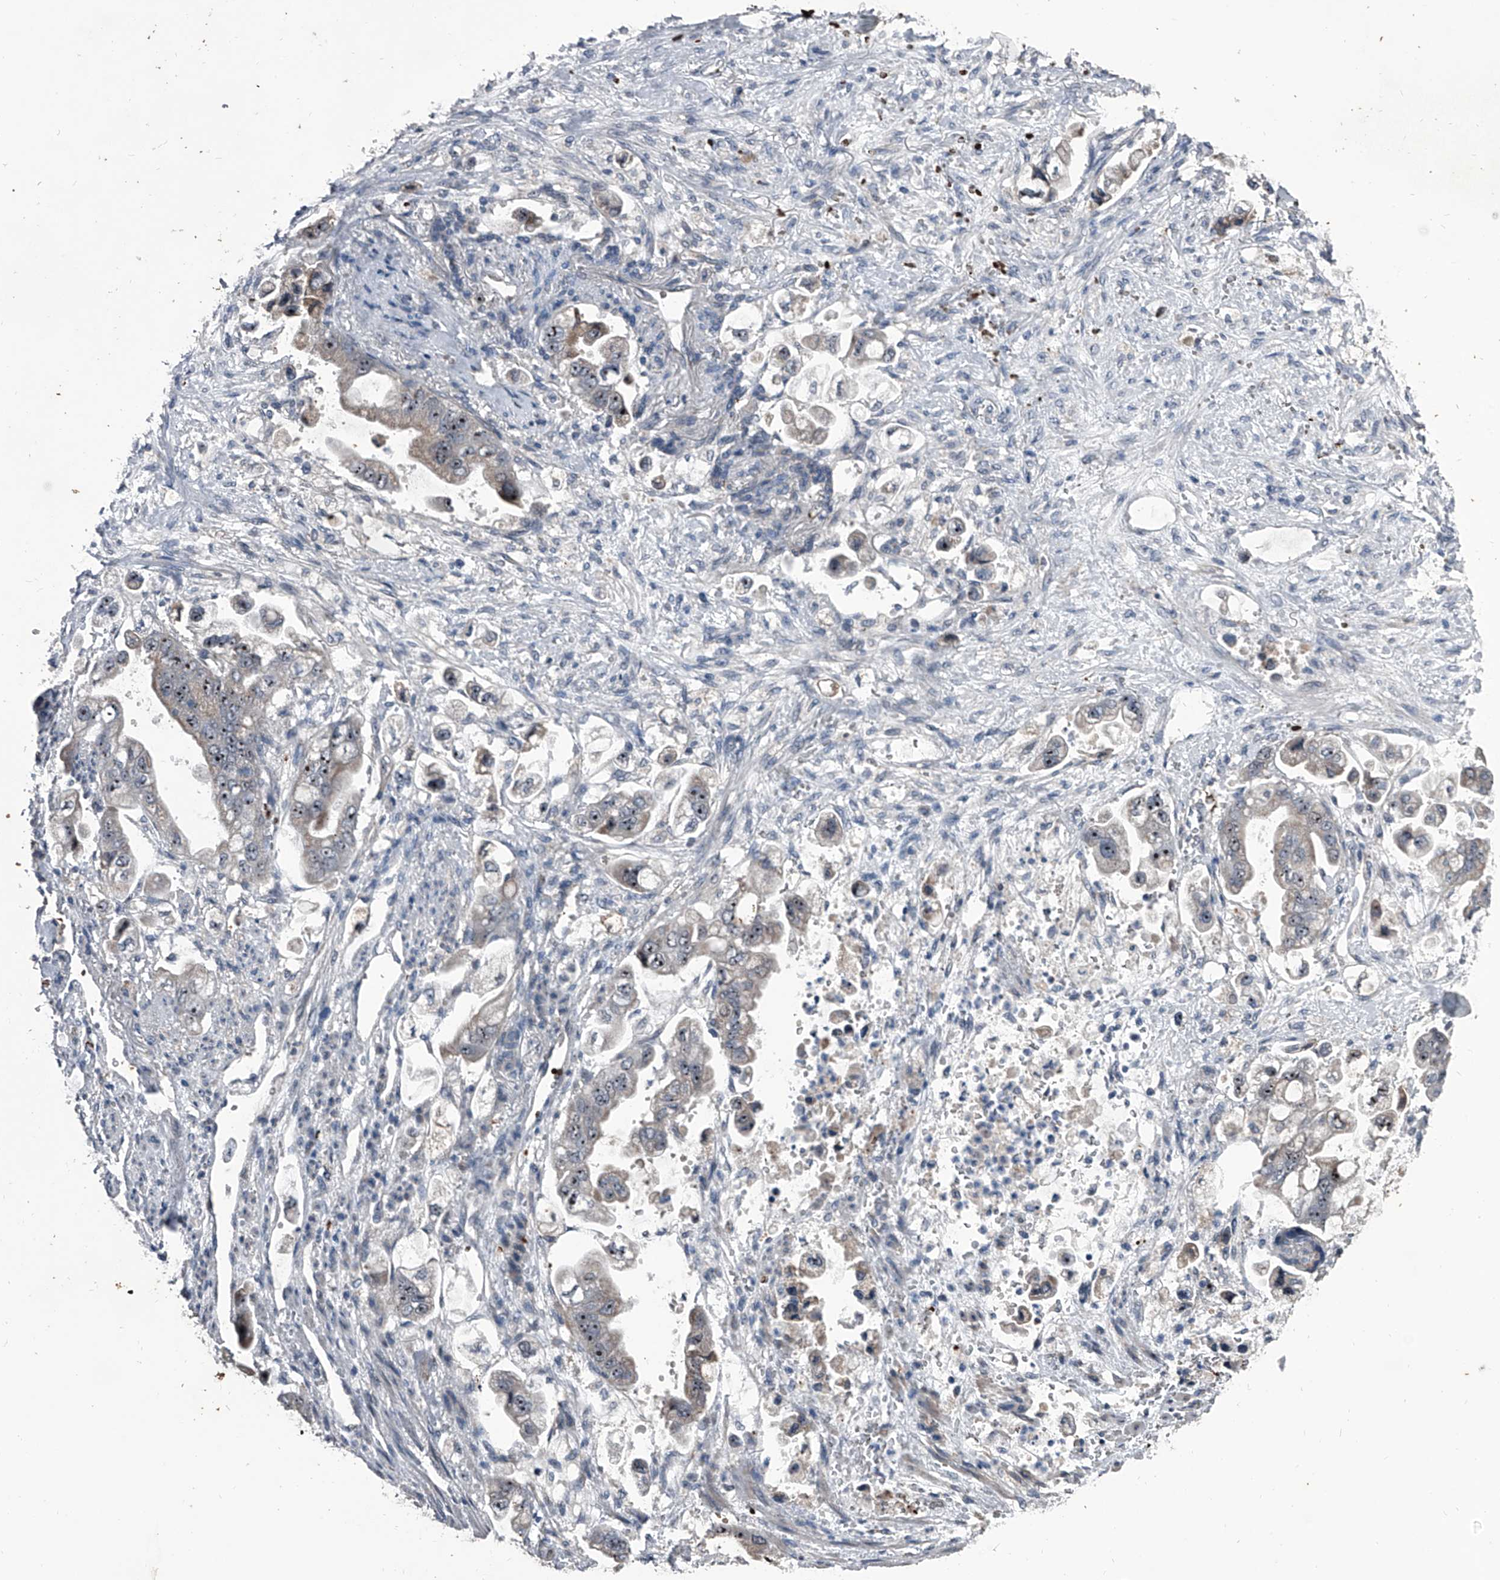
{"staining": {"intensity": "moderate", "quantity": "25%-75%", "location": "nuclear"}, "tissue": "stomach cancer", "cell_type": "Tumor cells", "image_type": "cancer", "snomed": [{"axis": "morphology", "description": "Adenocarcinoma, NOS"}, {"axis": "topography", "description": "Stomach"}], "caption": "Adenocarcinoma (stomach) stained with immunohistochemistry (IHC) shows moderate nuclear staining in approximately 25%-75% of tumor cells. (DAB IHC with brightfield microscopy, high magnification).", "gene": "CEP85L", "patient": {"sex": "male", "age": 62}}